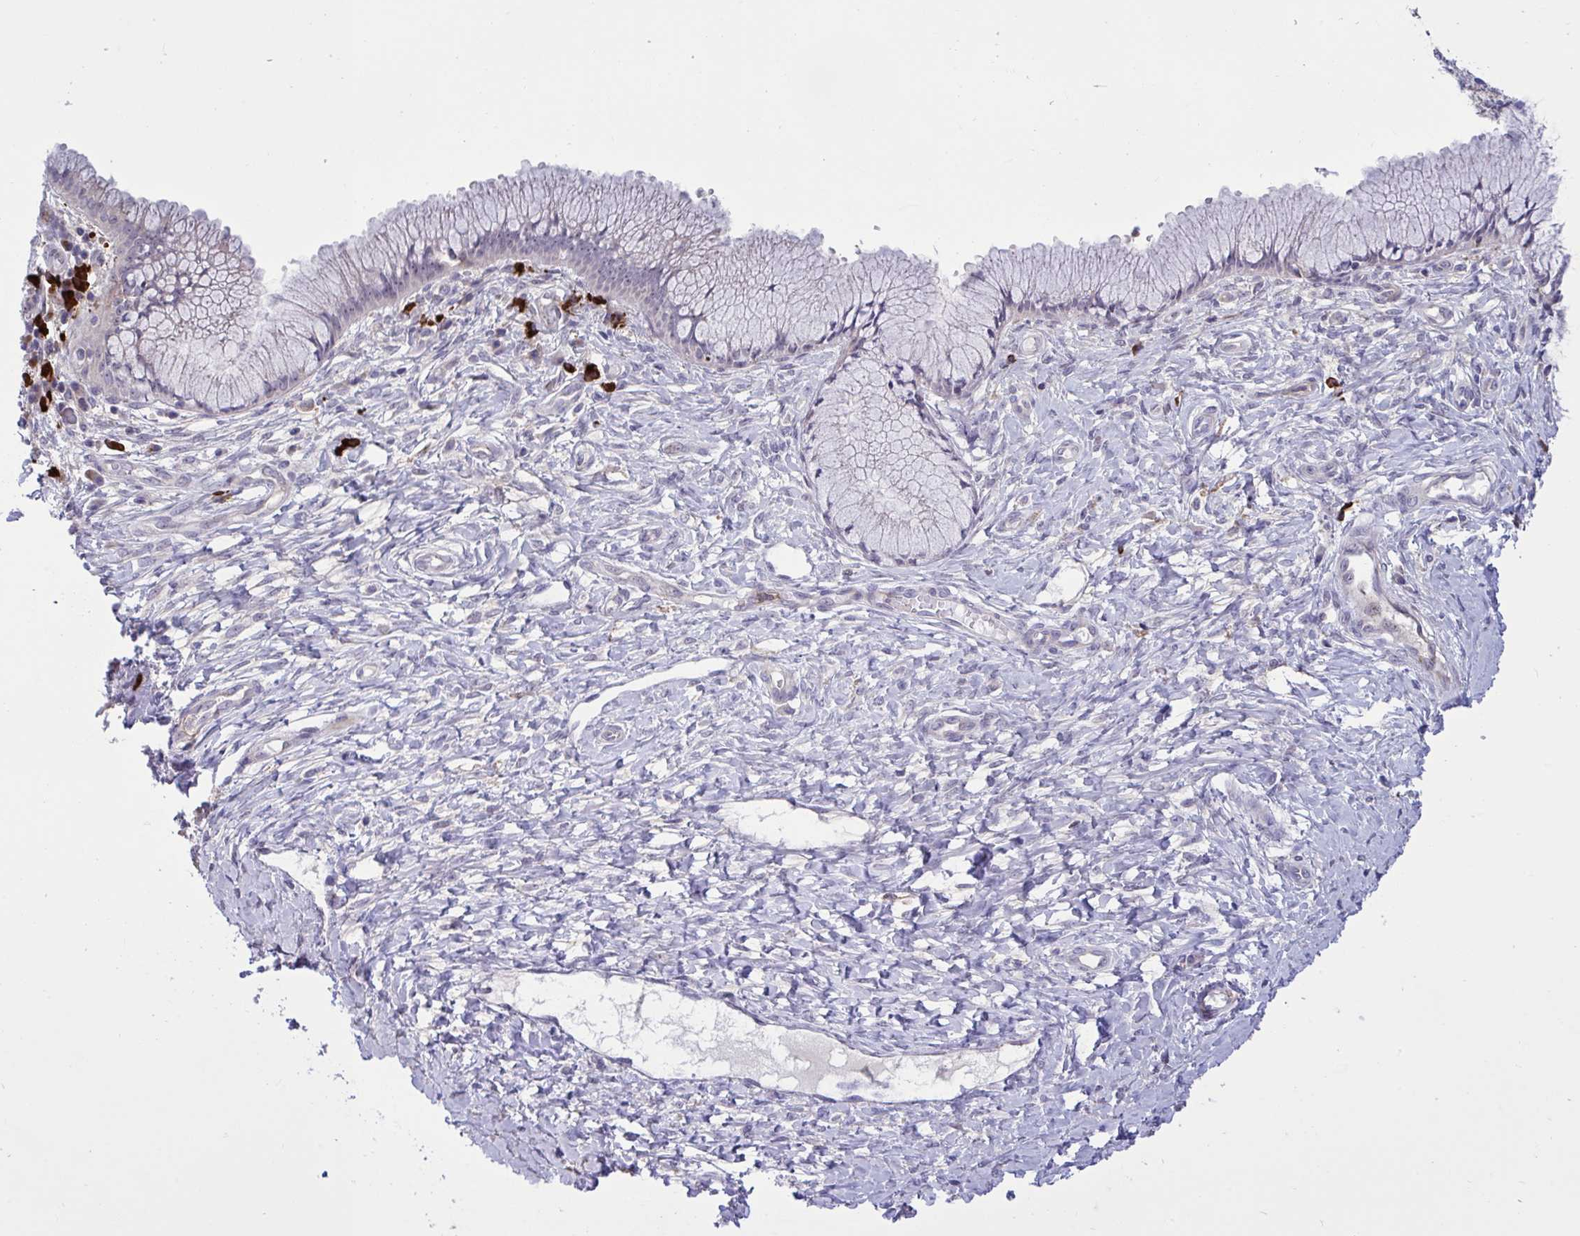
{"staining": {"intensity": "weak", "quantity": "25%-75%", "location": "cytoplasmic/membranous"}, "tissue": "cervix", "cell_type": "Glandular cells", "image_type": "normal", "snomed": [{"axis": "morphology", "description": "Normal tissue, NOS"}, {"axis": "topography", "description": "Cervix"}], "caption": "Cervix stained with DAB IHC demonstrates low levels of weak cytoplasmic/membranous expression in approximately 25%-75% of glandular cells. (IHC, brightfield microscopy, high magnification).", "gene": "CD101", "patient": {"sex": "female", "age": 37}}